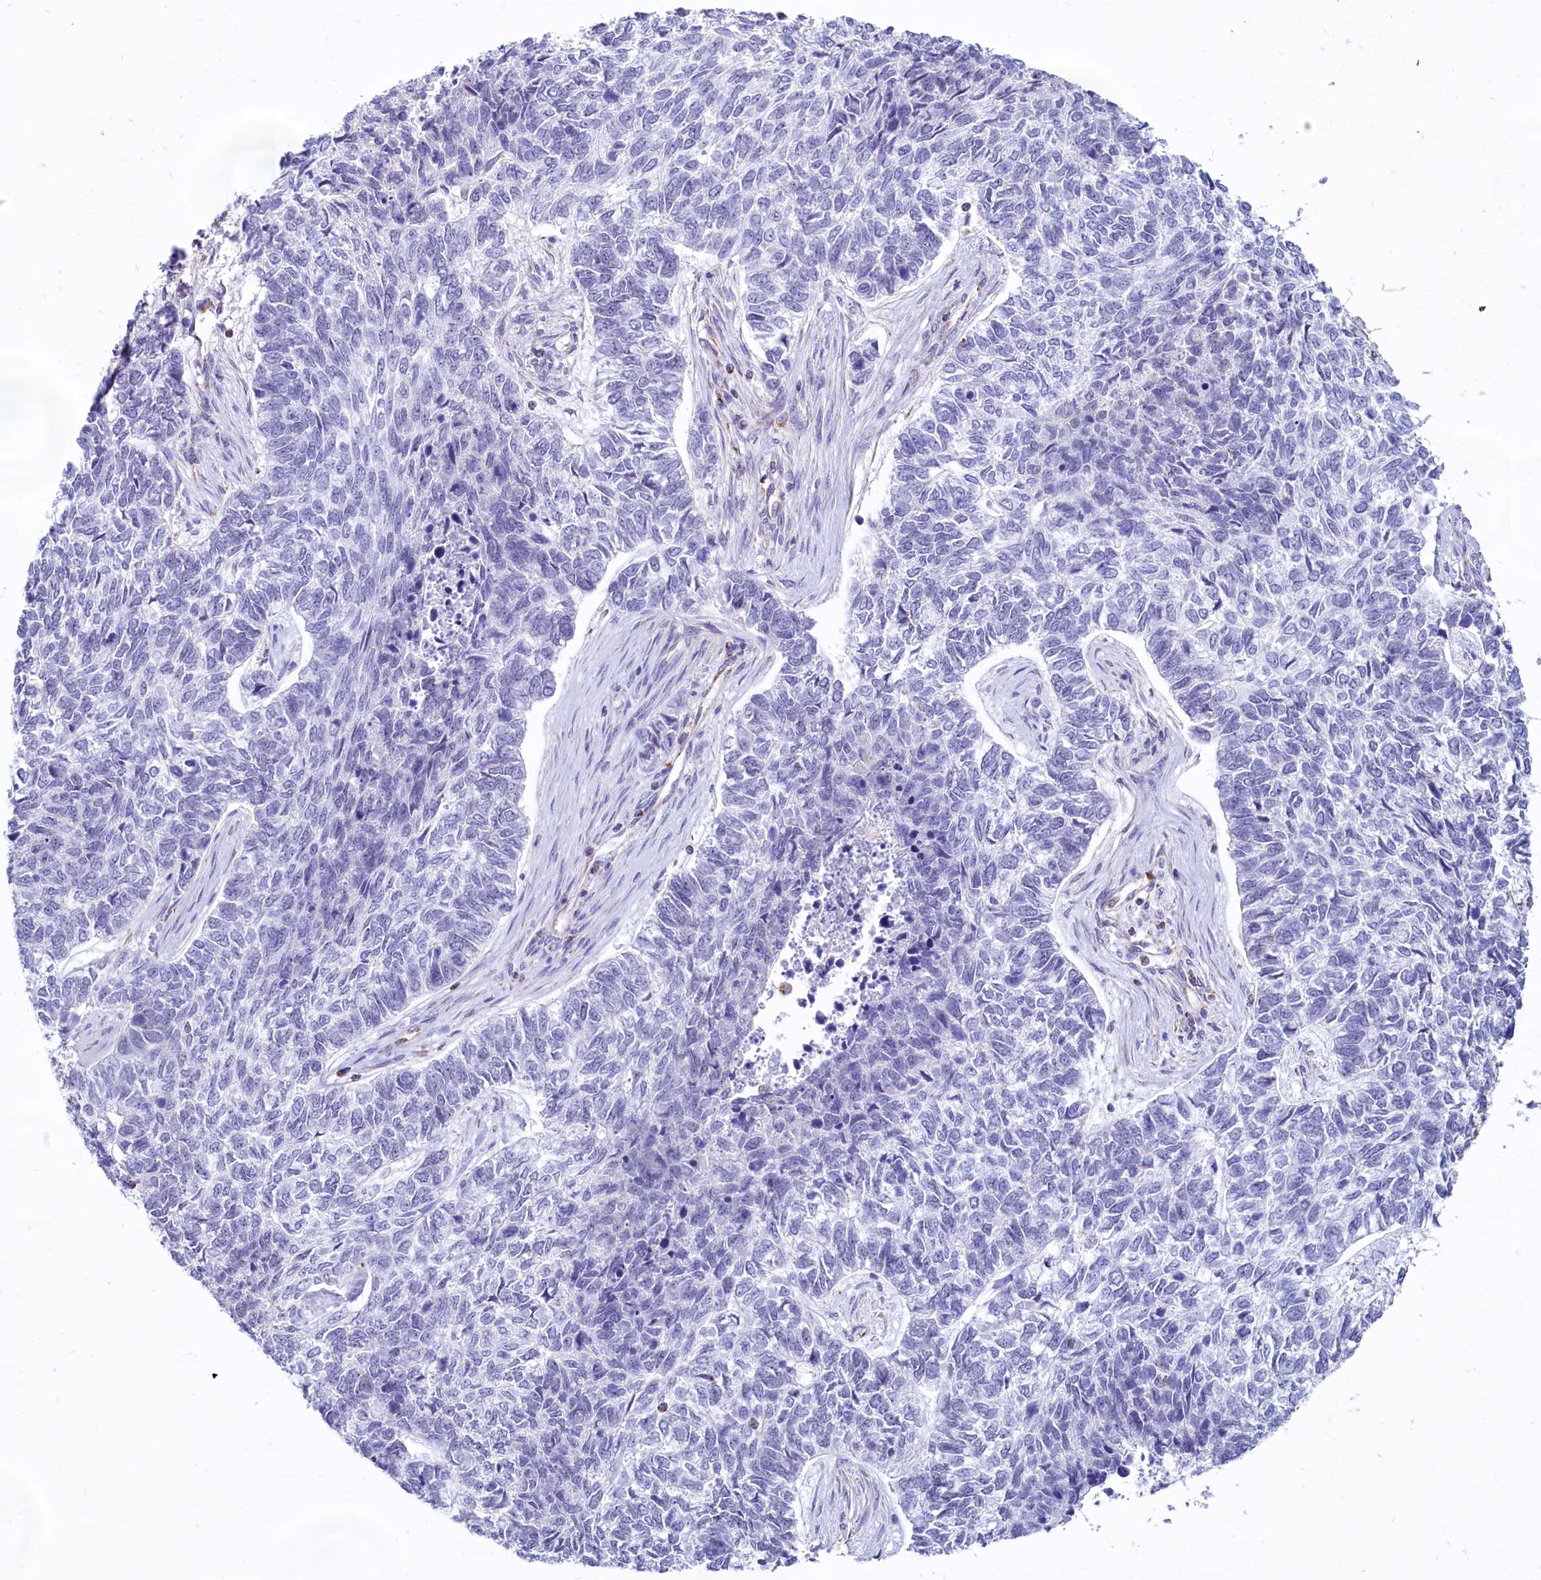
{"staining": {"intensity": "negative", "quantity": "none", "location": "none"}, "tissue": "skin cancer", "cell_type": "Tumor cells", "image_type": "cancer", "snomed": [{"axis": "morphology", "description": "Basal cell carcinoma"}, {"axis": "topography", "description": "Skin"}], "caption": "High magnification brightfield microscopy of basal cell carcinoma (skin) stained with DAB (3,3'-diaminobenzidine) (brown) and counterstained with hematoxylin (blue): tumor cells show no significant staining.", "gene": "C1D", "patient": {"sex": "female", "age": 65}}